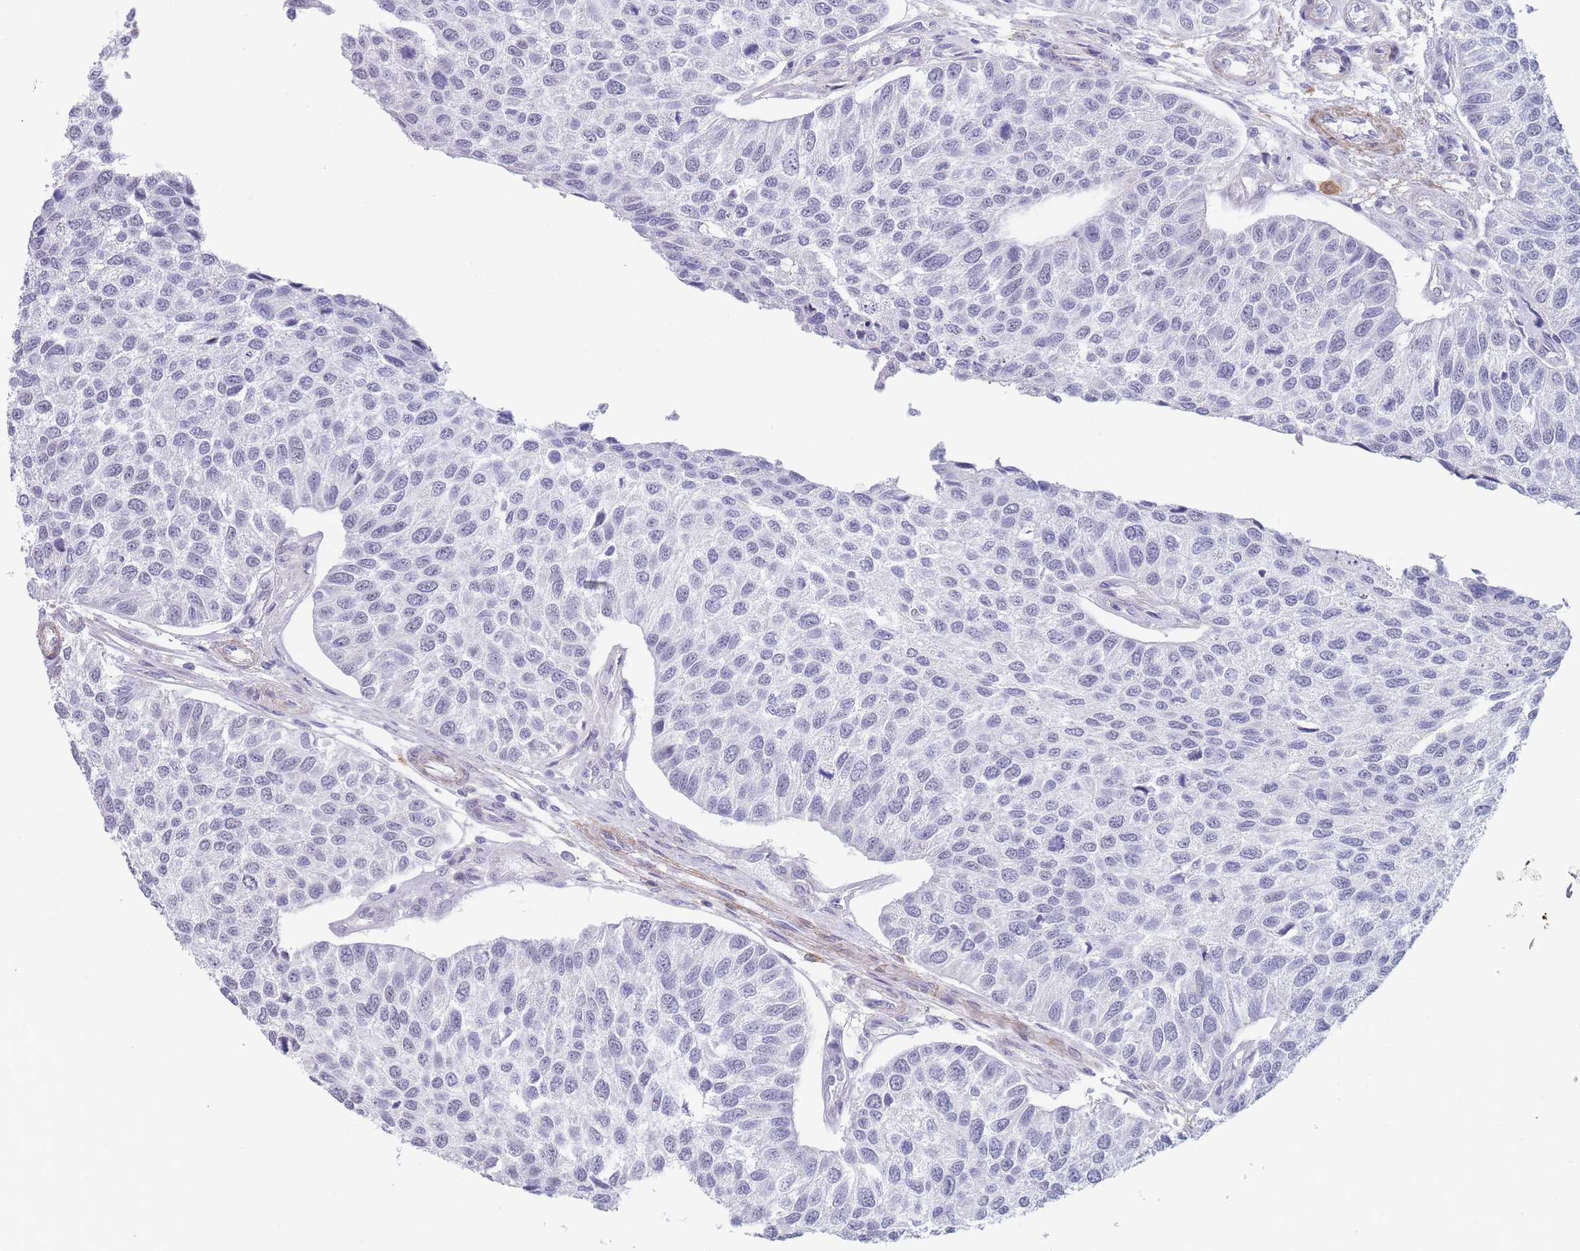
{"staining": {"intensity": "negative", "quantity": "none", "location": "none"}, "tissue": "urothelial cancer", "cell_type": "Tumor cells", "image_type": "cancer", "snomed": [{"axis": "morphology", "description": "Urothelial carcinoma, NOS"}, {"axis": "topography", "description": "Urinary bladder"}], "caption": "High magnification brightfield microscopy of transitional cell carcinoma stained with DAB (3,3'-diaminobenzidine) (brown) and counterstained with hematoxylin (blue): tumor cells show no significant positivity.", "gene": "ASAP3", "patient": {"sex": "male", "age": 55}}